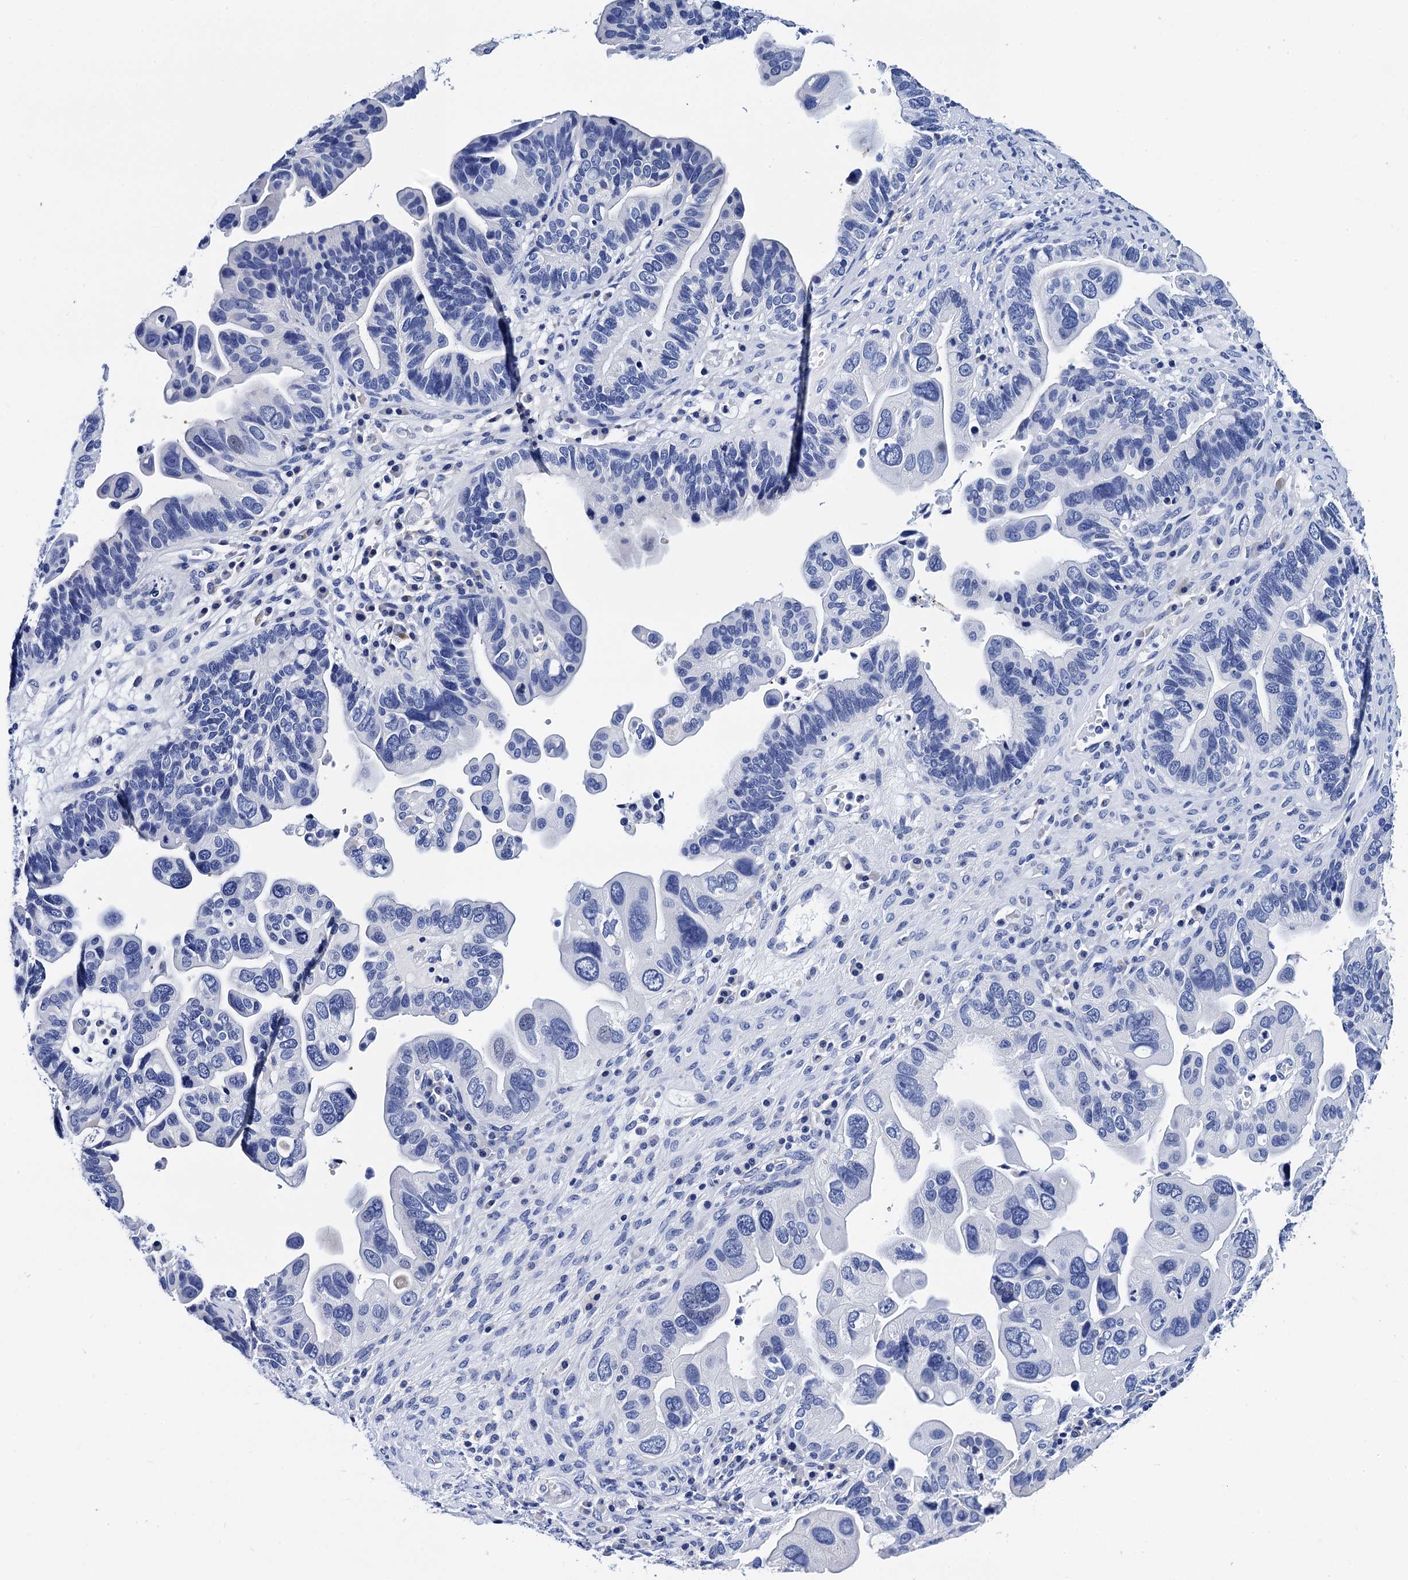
{"staining": {"intensity": "negative", "quantity": "none", "location": "none"}, "tissue": "ovarian cancer", "cell_type": "Tumor cells", "image_type": "cancer", "snomed": [{"axis": "morphology", "description": "Cystadenocarcinoma, serous, NOS"}, {"axis": "topography", "description": "Ovary"}], "caption": "Immunohistochemistry (IHC) micrograph of ovarian serous cystadenocarcinoma stained for a protein (brown), which exhibits no expression in tumor cells.", "gene": "MYBPC3", "patient": {"sex": "female", "age": 56}}